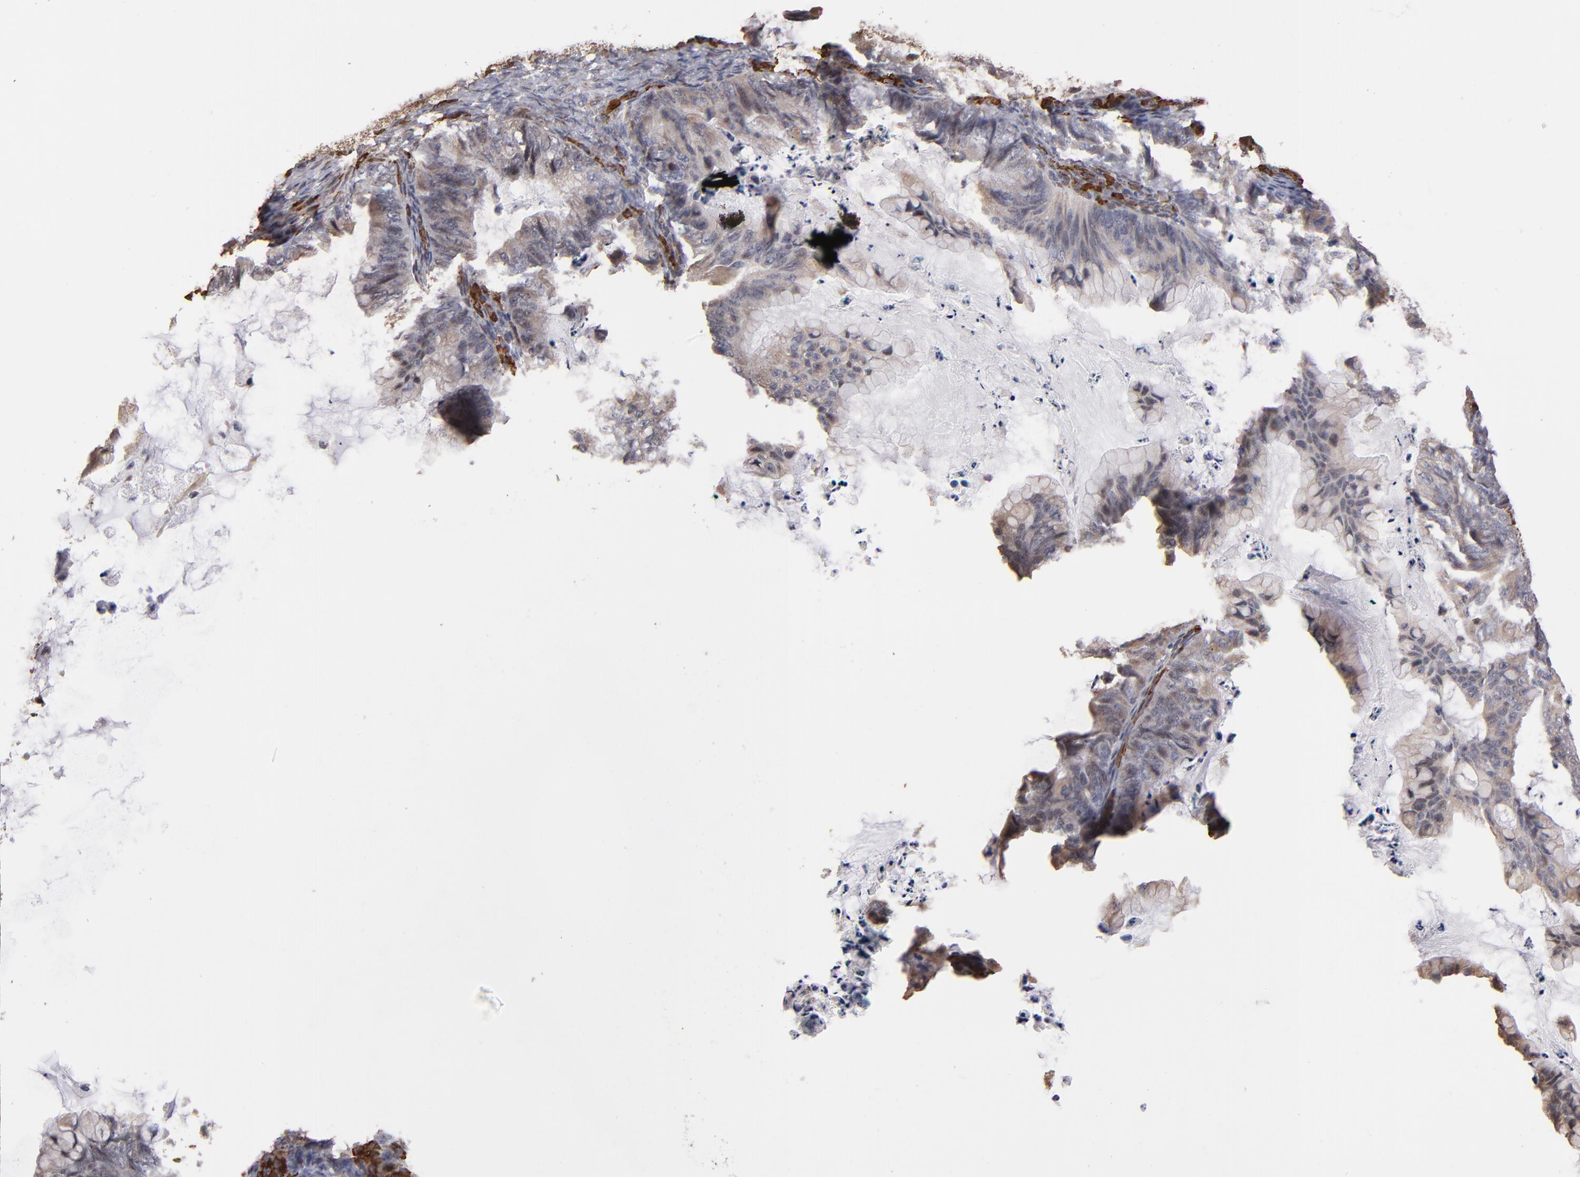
{"staining": {"intensity": "weak", "quantity": ">75%", "location": "cytoplasmic/membranous"}, "tissue": "ovarian cancer", "cell_type": "Tumor cells", "image_type": "cancer", "snomed": [{"axis": "morphology", "description": "Cystadenocarcinoma, mucinous, NOS"}, {"axis": "topography", "description": "Ovary"}], "caption": "The image exhibits a brown stain indicating the presence of a protein in the cytoplasmic/membranous of tumor cells in ovarian mucinous cystadenocarcinoma.", "gene": "PGRMC1", "patient": {"sex": "female", "age": 36}}